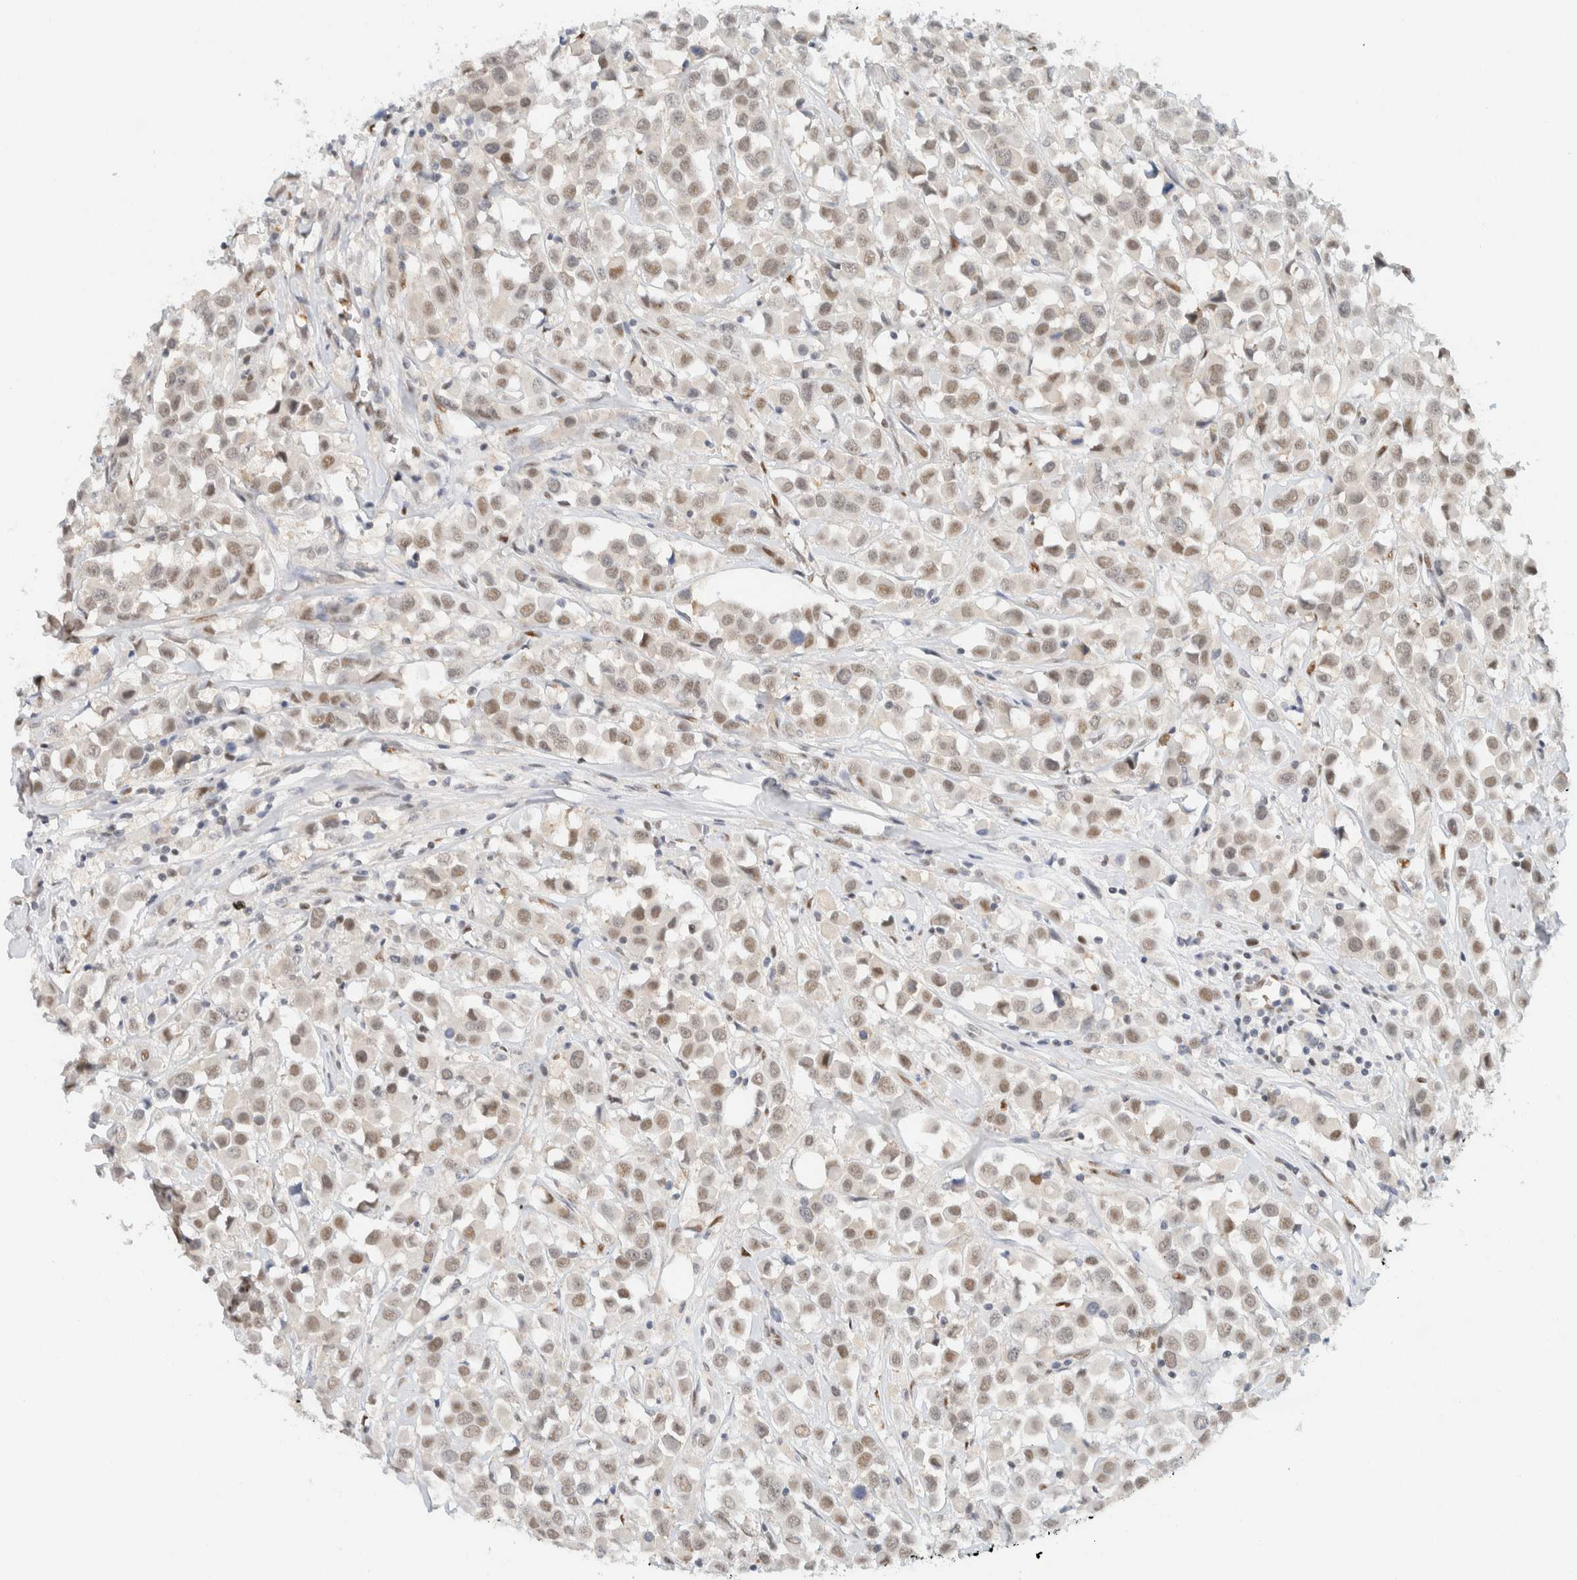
{"staining": {"intensity": "weak", "quantity": "25%-75%", "location": "nuclear"}, "tissue": "breast cancer", "cell_type": "Tumor cells", "image_type": "cancer", "snomed": [{"axis": "morphology", "description": "Duct carcinoma"}, {"axis": "topography", "description": "Breast"}], "caption": "Immunohistochemistry (IHC) photomicrograph of invasive ductal carcinoma (breast) stained for a protein (brown), which demonstrates low levels of weak nuclear positivity in about 25%-75% of tumor cells.", "gene": "ZNF683", "patient": {"sex": "female", "age": 61}}